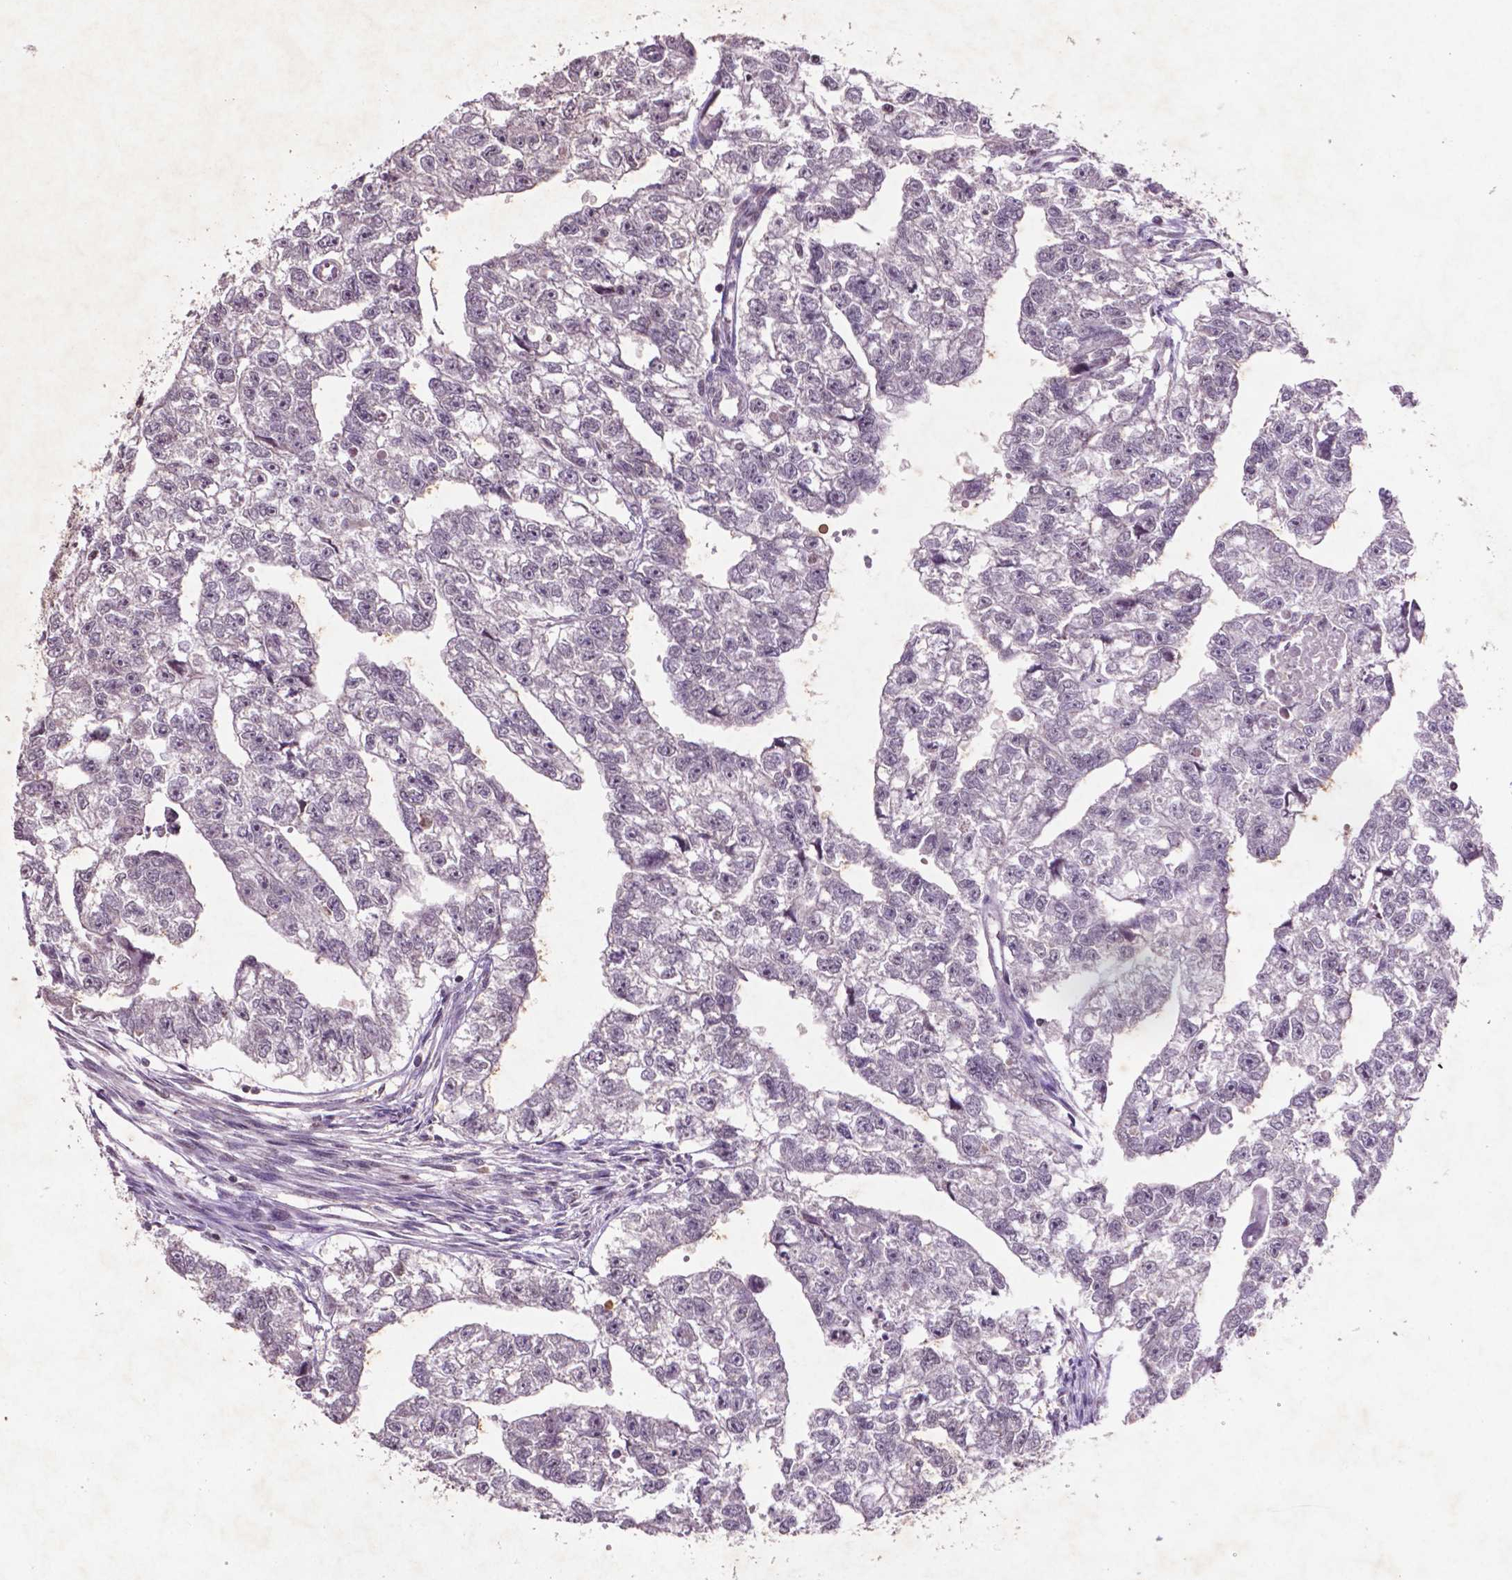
{"staining": {"intensity": "negative", "quantity": "none", "location": "none"}, "tissue": "testis cancer", "cell_type": "Tumor cells", "image_type": "cancer", "snomed": [{"axis": "morphology", "description": "Carcinoma, Embryonal, NOS"}, {"axis": "morphology", "description": "Teratoma, malignant, NOS"}, {"axis": "topography", "description": "Testis"}], "caption": "Testis cancer (malignant teratoma) was stained to show a protein in brown. There is no significant positivity in tumor cells.", "gene": "GLRX", "patient": {"sex": "male", "age": 44}}